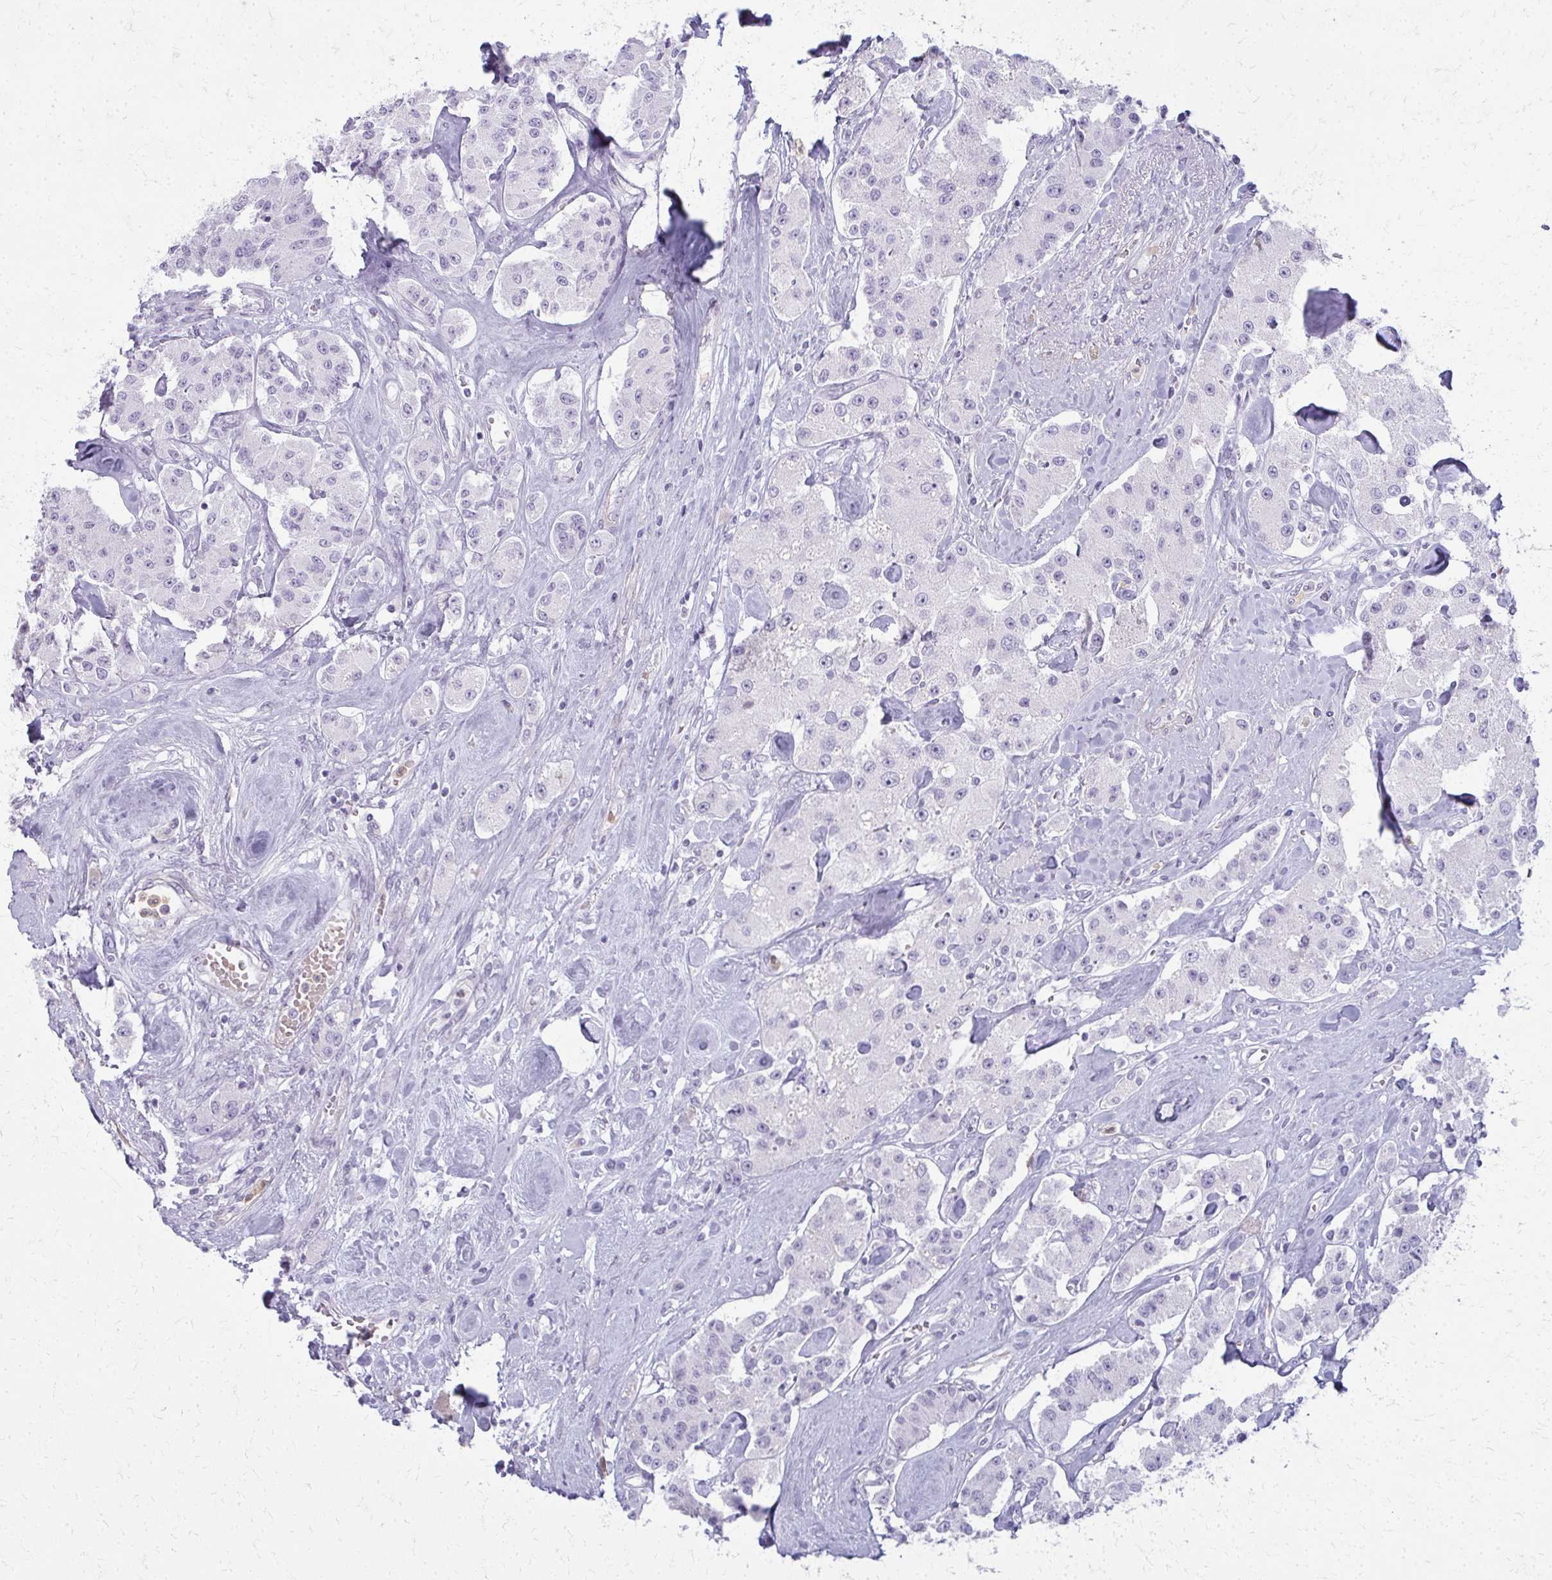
{"staining": {"intensity": "negative", "quantity": "none", "location": "none"}, "tissue": "carcinoid", "cell_type": "Tumor cells", "image_type": "cancer", "snomed": [{"axis": "morphology", "description": "Carcinoid, malignant, NOS"}, {"axis": "topography", "description": "Pancreas"}], "caption": "This is a image of immunohistochemistry staining of carcinoid, which shows no positivity in tumor cells.", "gene": "CA3", "patient": {"sex": "male", "age": 41}}